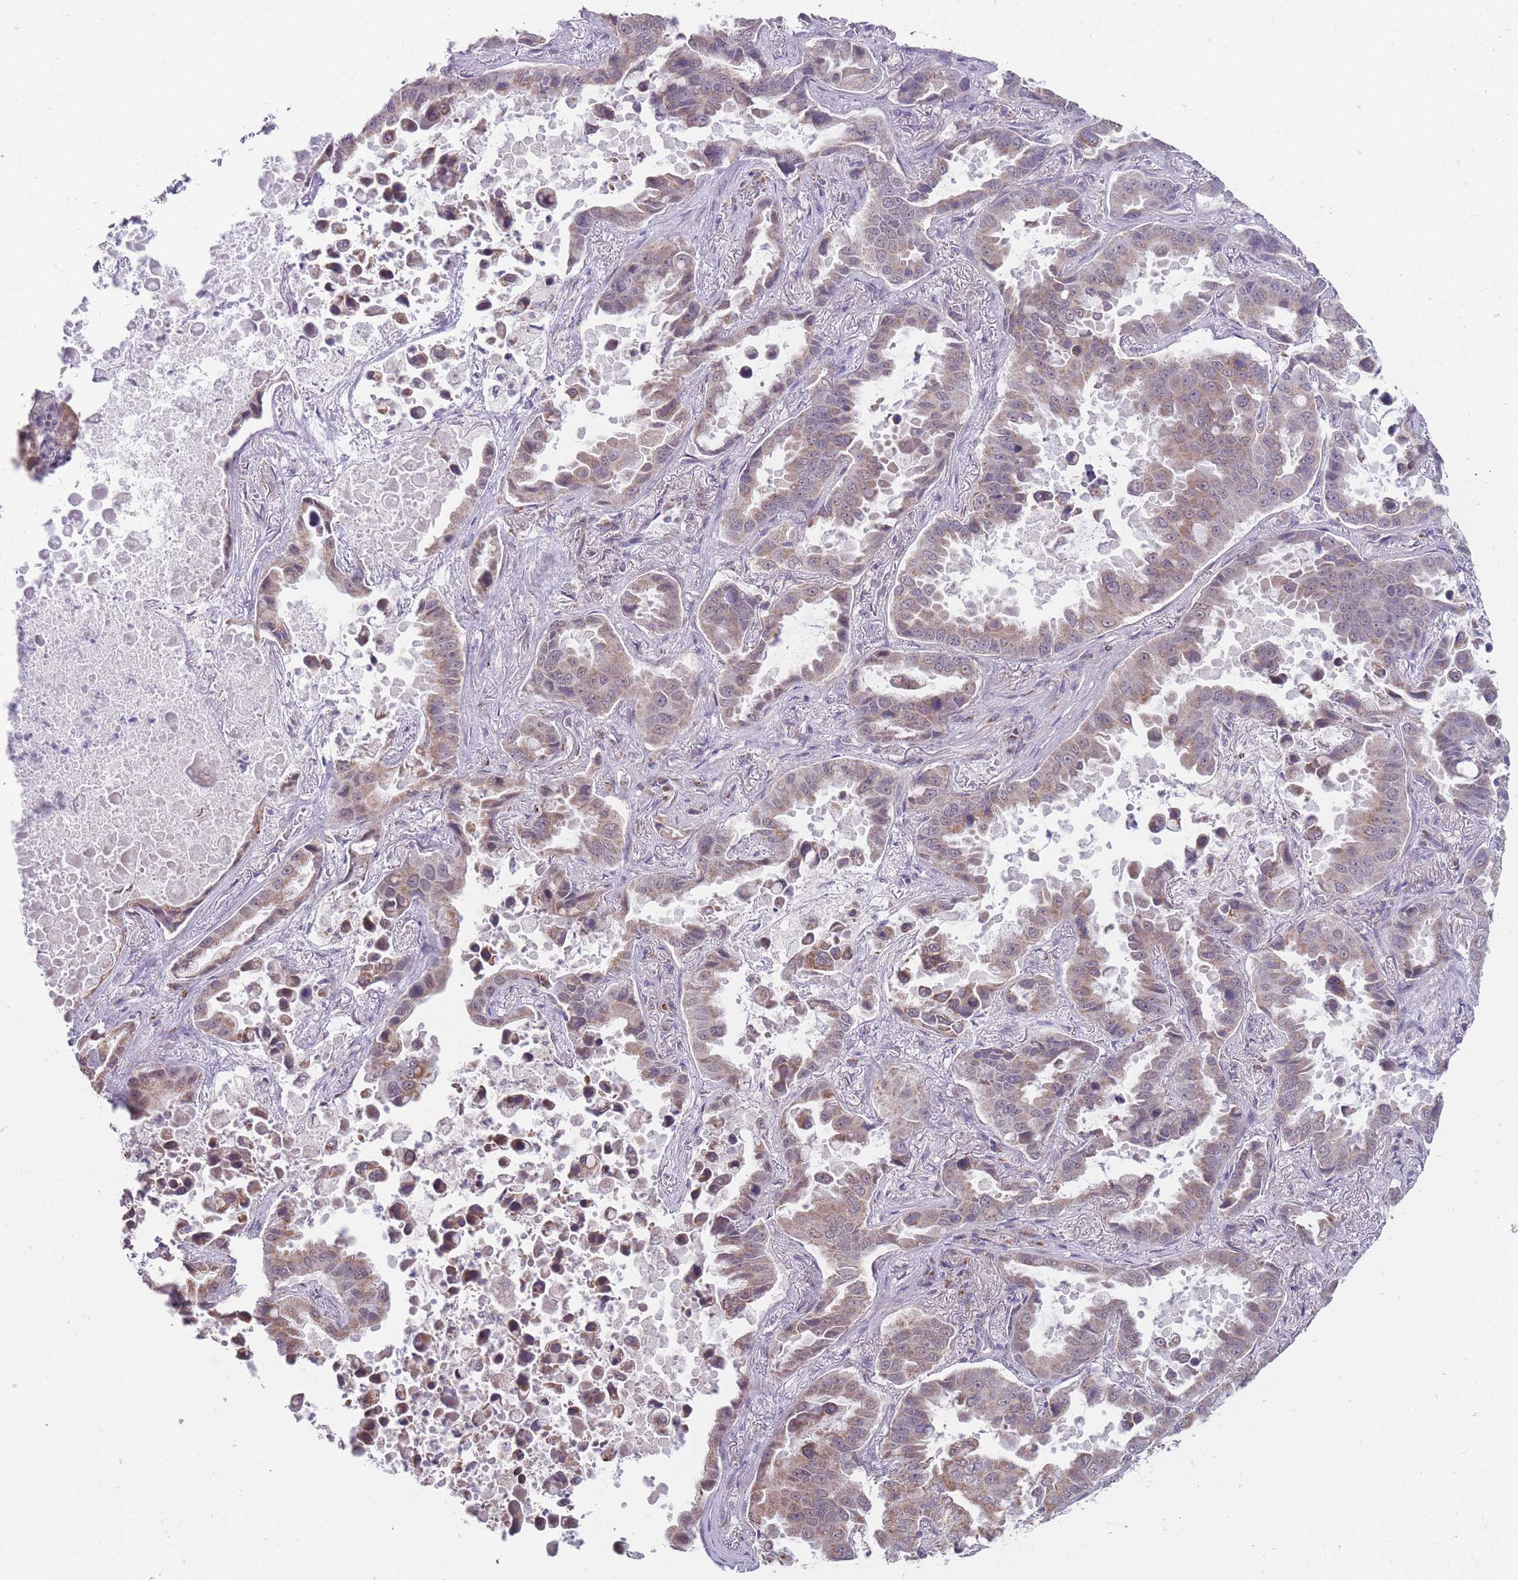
{"staining": {"intensity": "moderate", "quantity": "25%-75%", "location": "cytoplasmic/membranous"}, "tissue": "lung cancer", "cell_type": "Tumor cells", "image_type": "cancer", "snomed": [{"axis": "morphology", "description": "Adenocarcinoma, NOS"}, {"axis": "topography", "description": "Lung"}], "caption": "A high-resolution image shows immunohistochemistry staining of lung cancer, which shows moderate cytoplasmic/membranous staining in about 25%-75% of tumor cells.", "gene": "NELL1", "patient": {"sex": "male", "age": 64}}